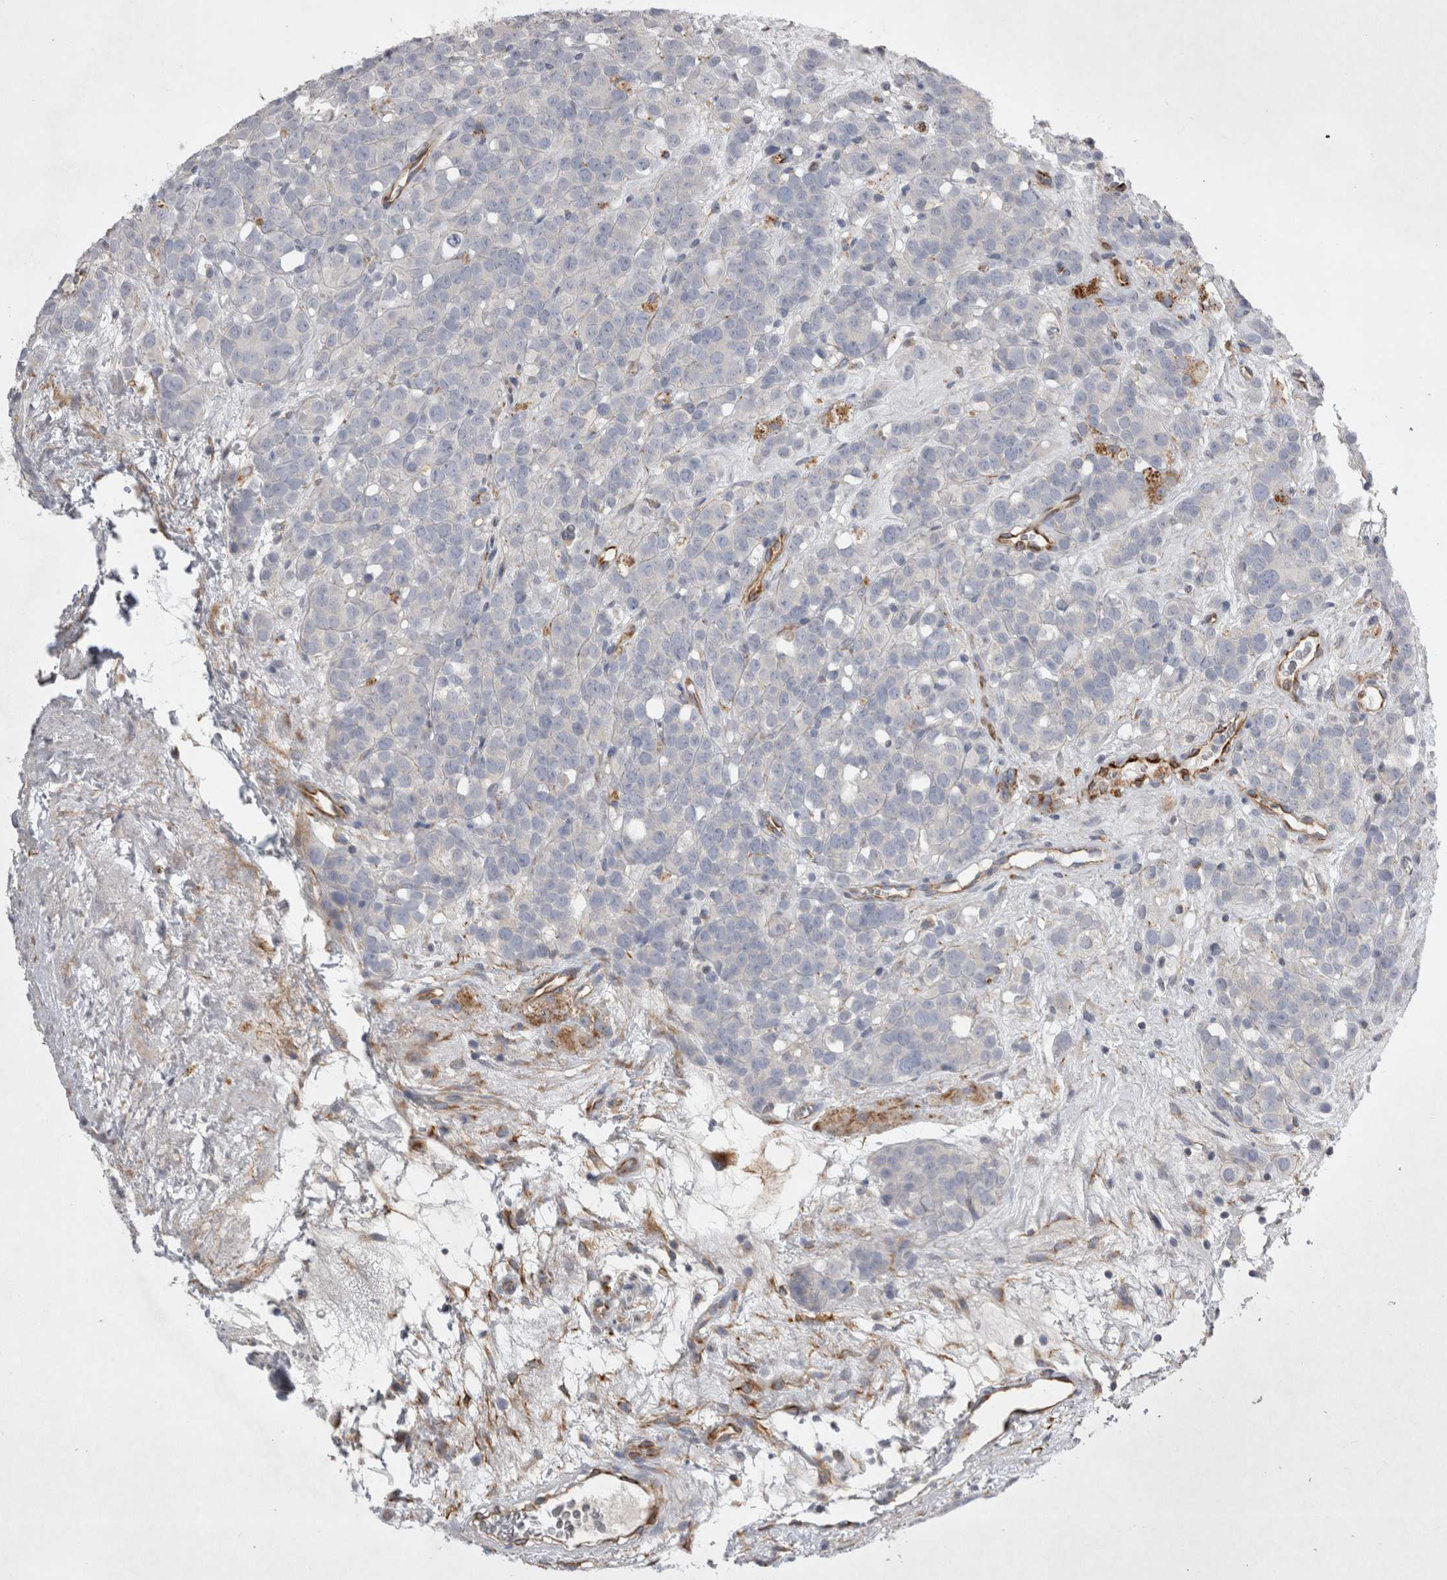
{"staining": {"intensity": "negative", "quantity": "none", "location": "none"}, "tissue": "testis cancer", "cell_type": "Tumor cells", "image_type": "cancer", "snomed": [{"axis": "morphology", "description": "Seminoma, NOS"}, {"axis": "topography", "description": "Testis"}], "caption": "Tumor cells show no significant positivity in seminoma (testis).", "gene": "STRADB", "patient": {"sex": "male", "age": 71}}